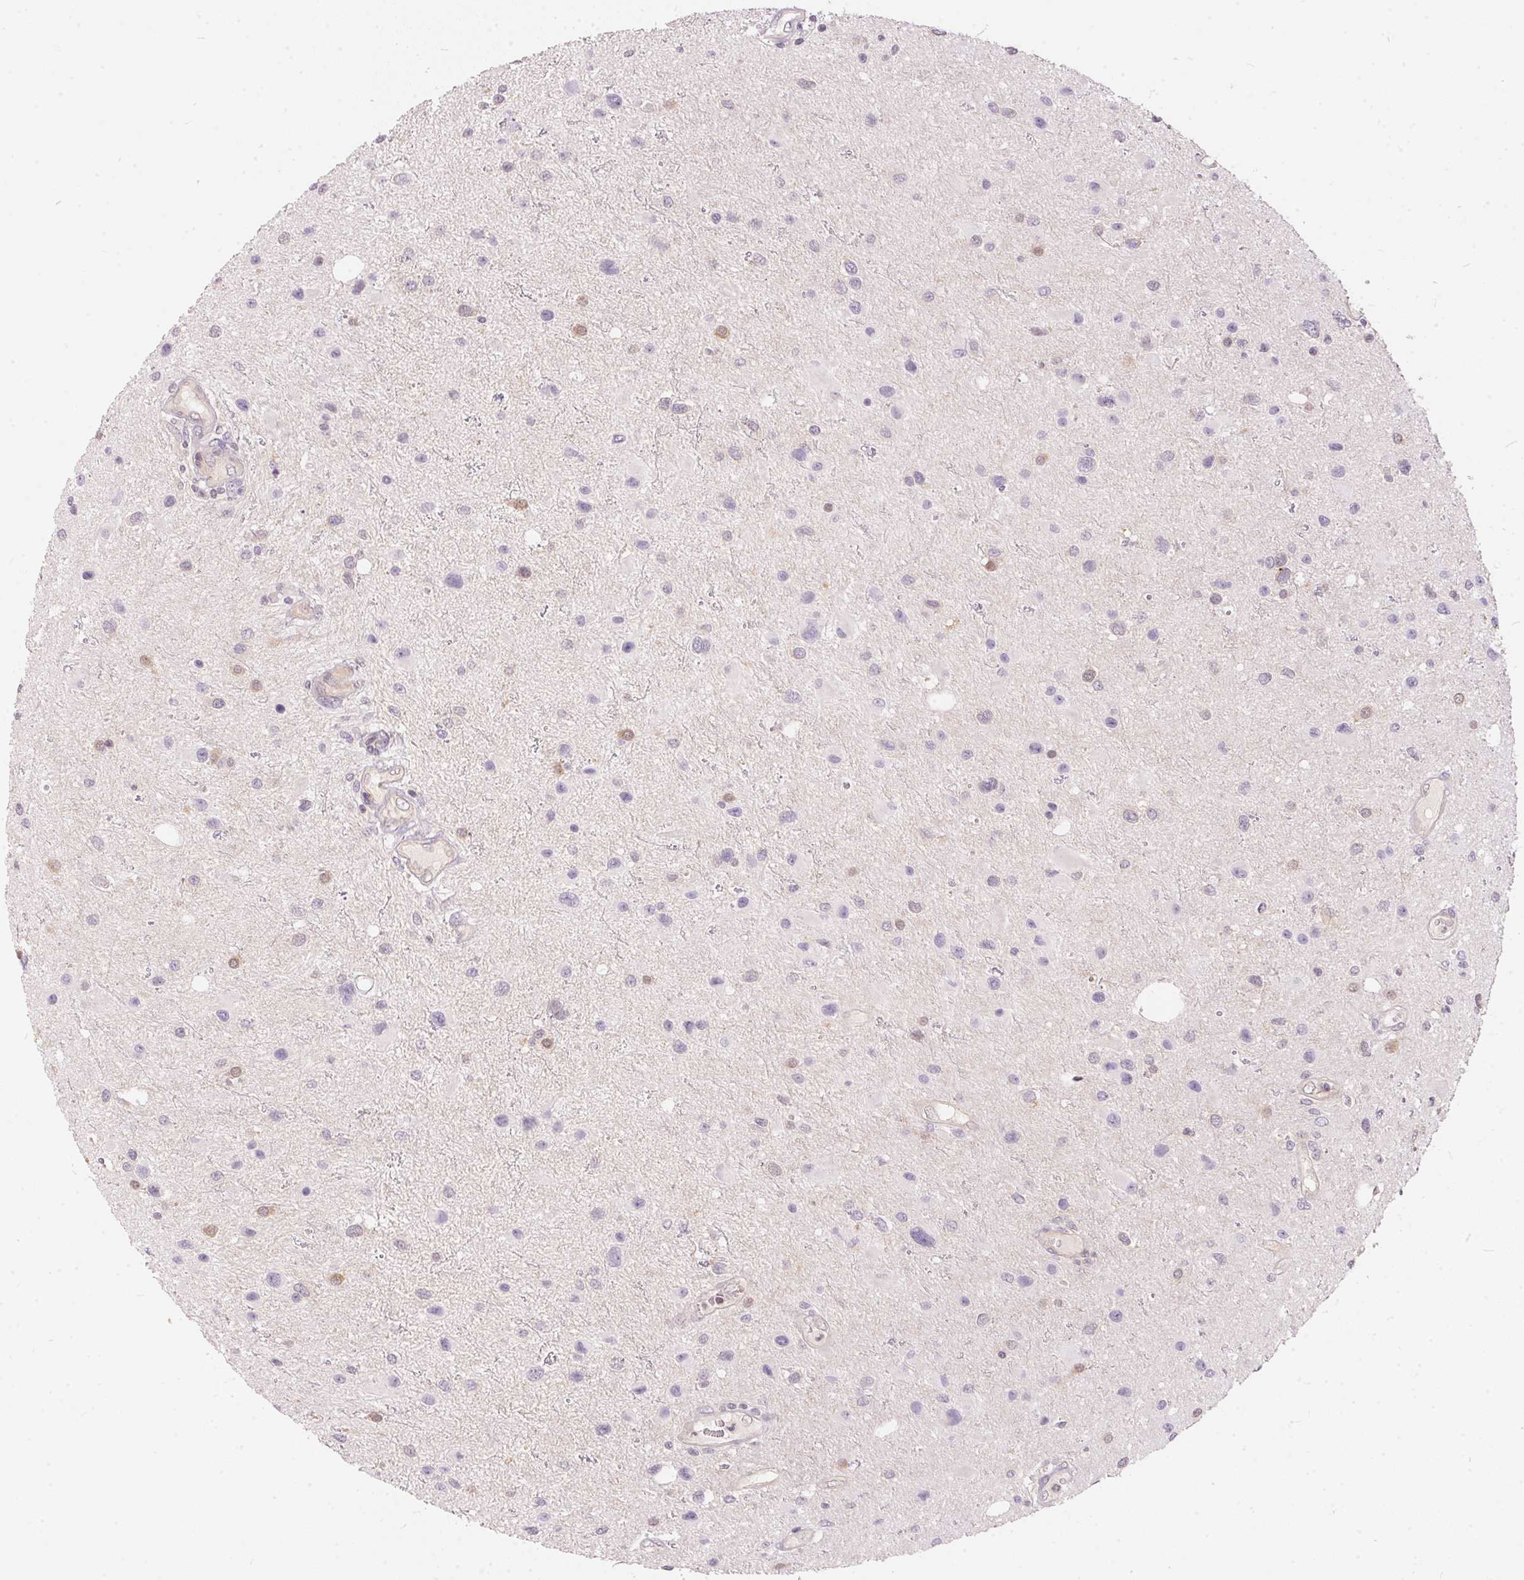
{"staining": {"intensity": "negative", "quantity": "none", "location": "none"}, "tissue": "glioma", "cell_type": "Tumor cells", "image_type": "cancer", "snomed": [{"axis": "morphology", "description": "Glioma, malignant, Low grade"}, {"axis": "topography", "description": "Brain"}], "caption": "Micrograph shows no protein positivity in tumor cells of glioma tissue.", "gene": "BLMH", "patient": {"sex": "female", "age": 32}}